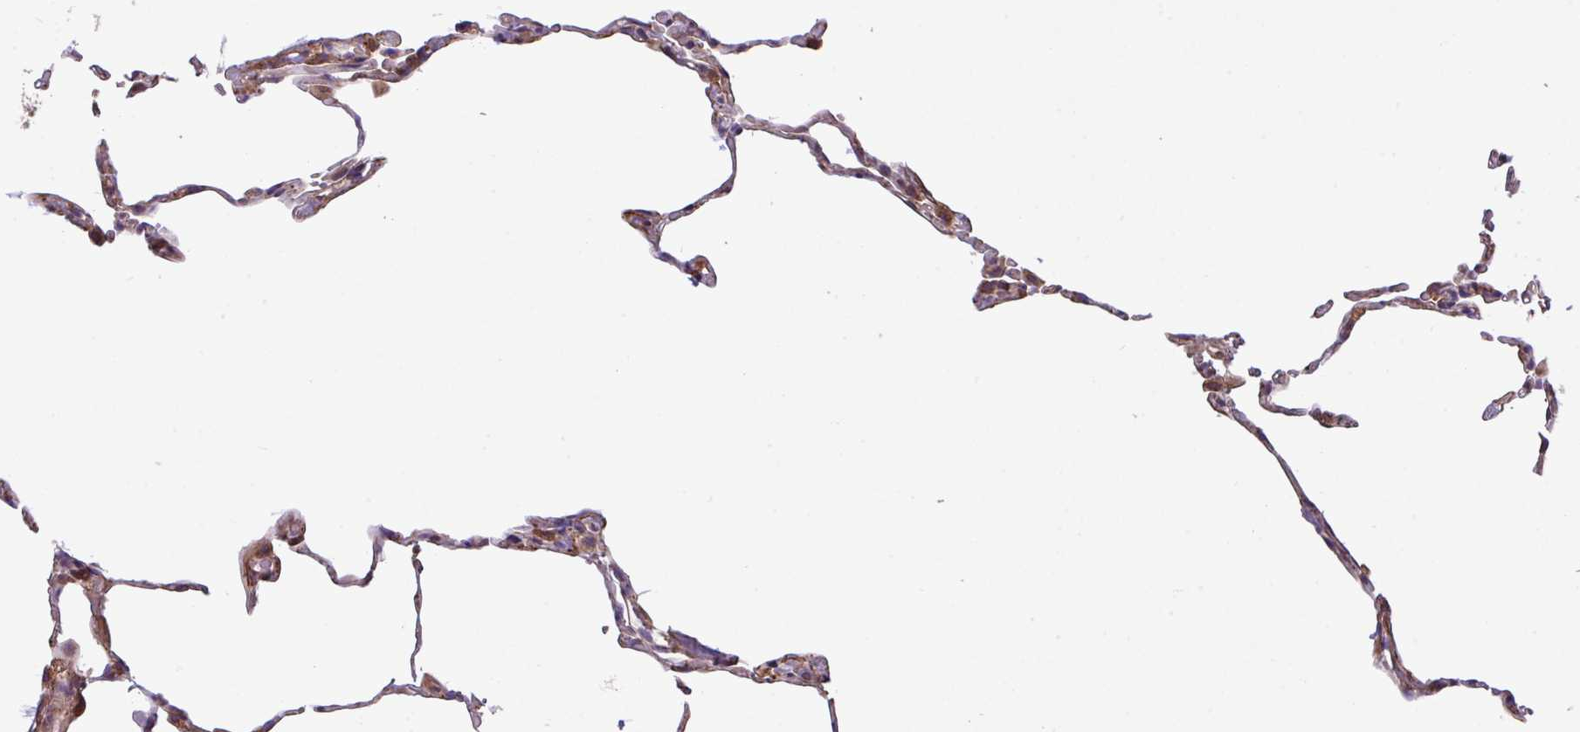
{"staining": {"intensity": "moderate", "quantity": "<25%", "location": "cytoplasmic/membranous"}, "tissue": "lung", "cell_type": "Alveolar cells", "image_type": "normal", "snomed": [{"axis": "morphology", "description": "Normal tissue, NOS"}, {"axis": "topography", "description": "Lung"}], "caption": "An image of lung stained for a protein displays moderate cytoplasmic/membranous brown staining in alveolar cells.", "gene": "MEGF6", "patient": {"sex": "female", "age": 57}}